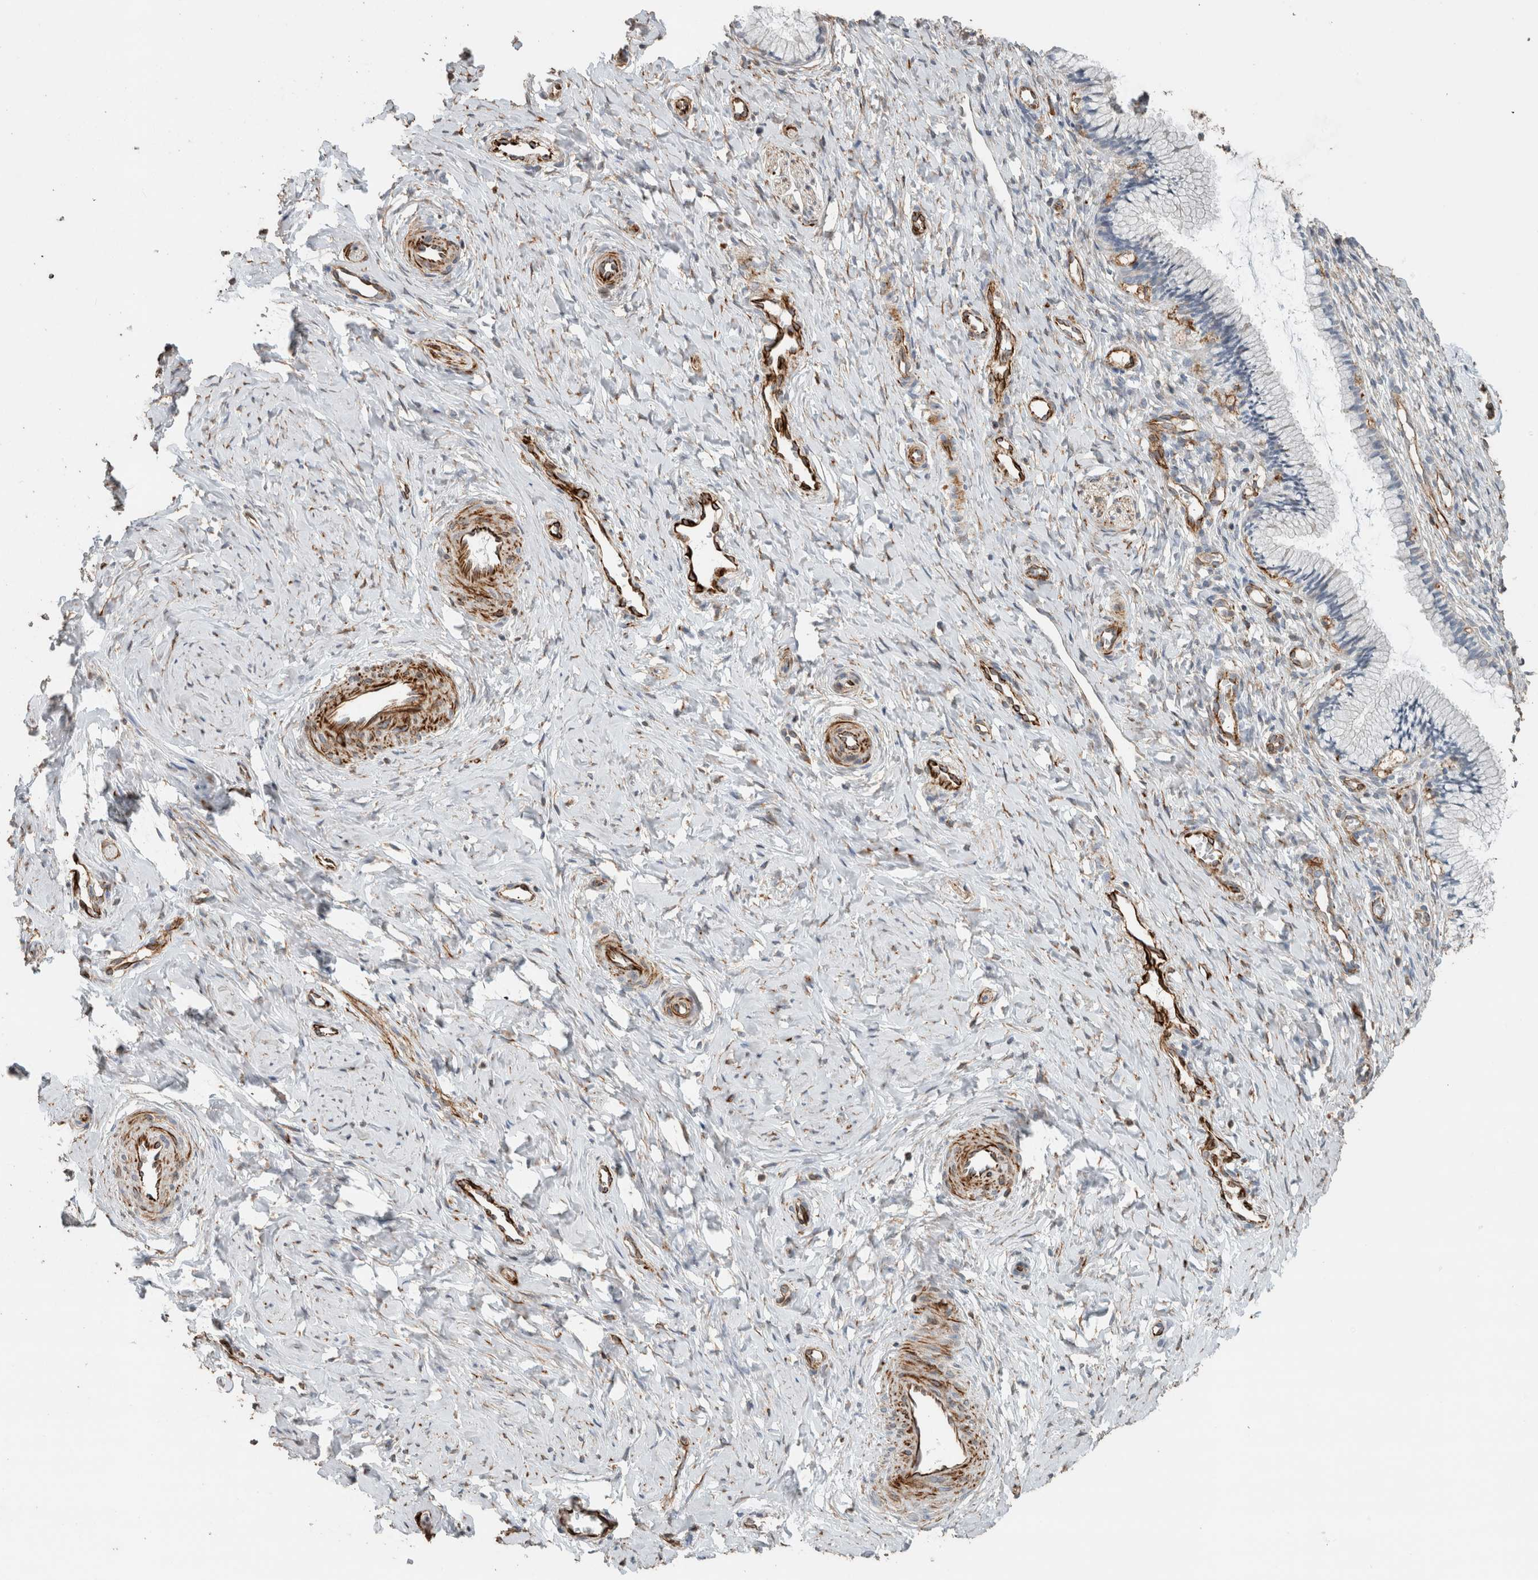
{"staining": {"intensity": "negative", "quantity": "none", "location": "none"}, "tissue": "cervix", "cell_type": "Glandular cells", "image_type": "normal", "snomed": [{"axis": "morphology", "description": "Normal tissue, NOS"}, {"axis": "topography", "description": "Cervix"}], "caption": "Immunohistochemistry photomicrograph of benign human cervix stained for a protein (brown), which shows no staining in glandular cells. (Stains: DAB (3,3'-diaminobenzidine) IHC with hematoxylin counter stain, Microscopy: brightfield microscopy at high magnification).", "gene": "LY86", "patient": {"sex": "female", "age": 27}}